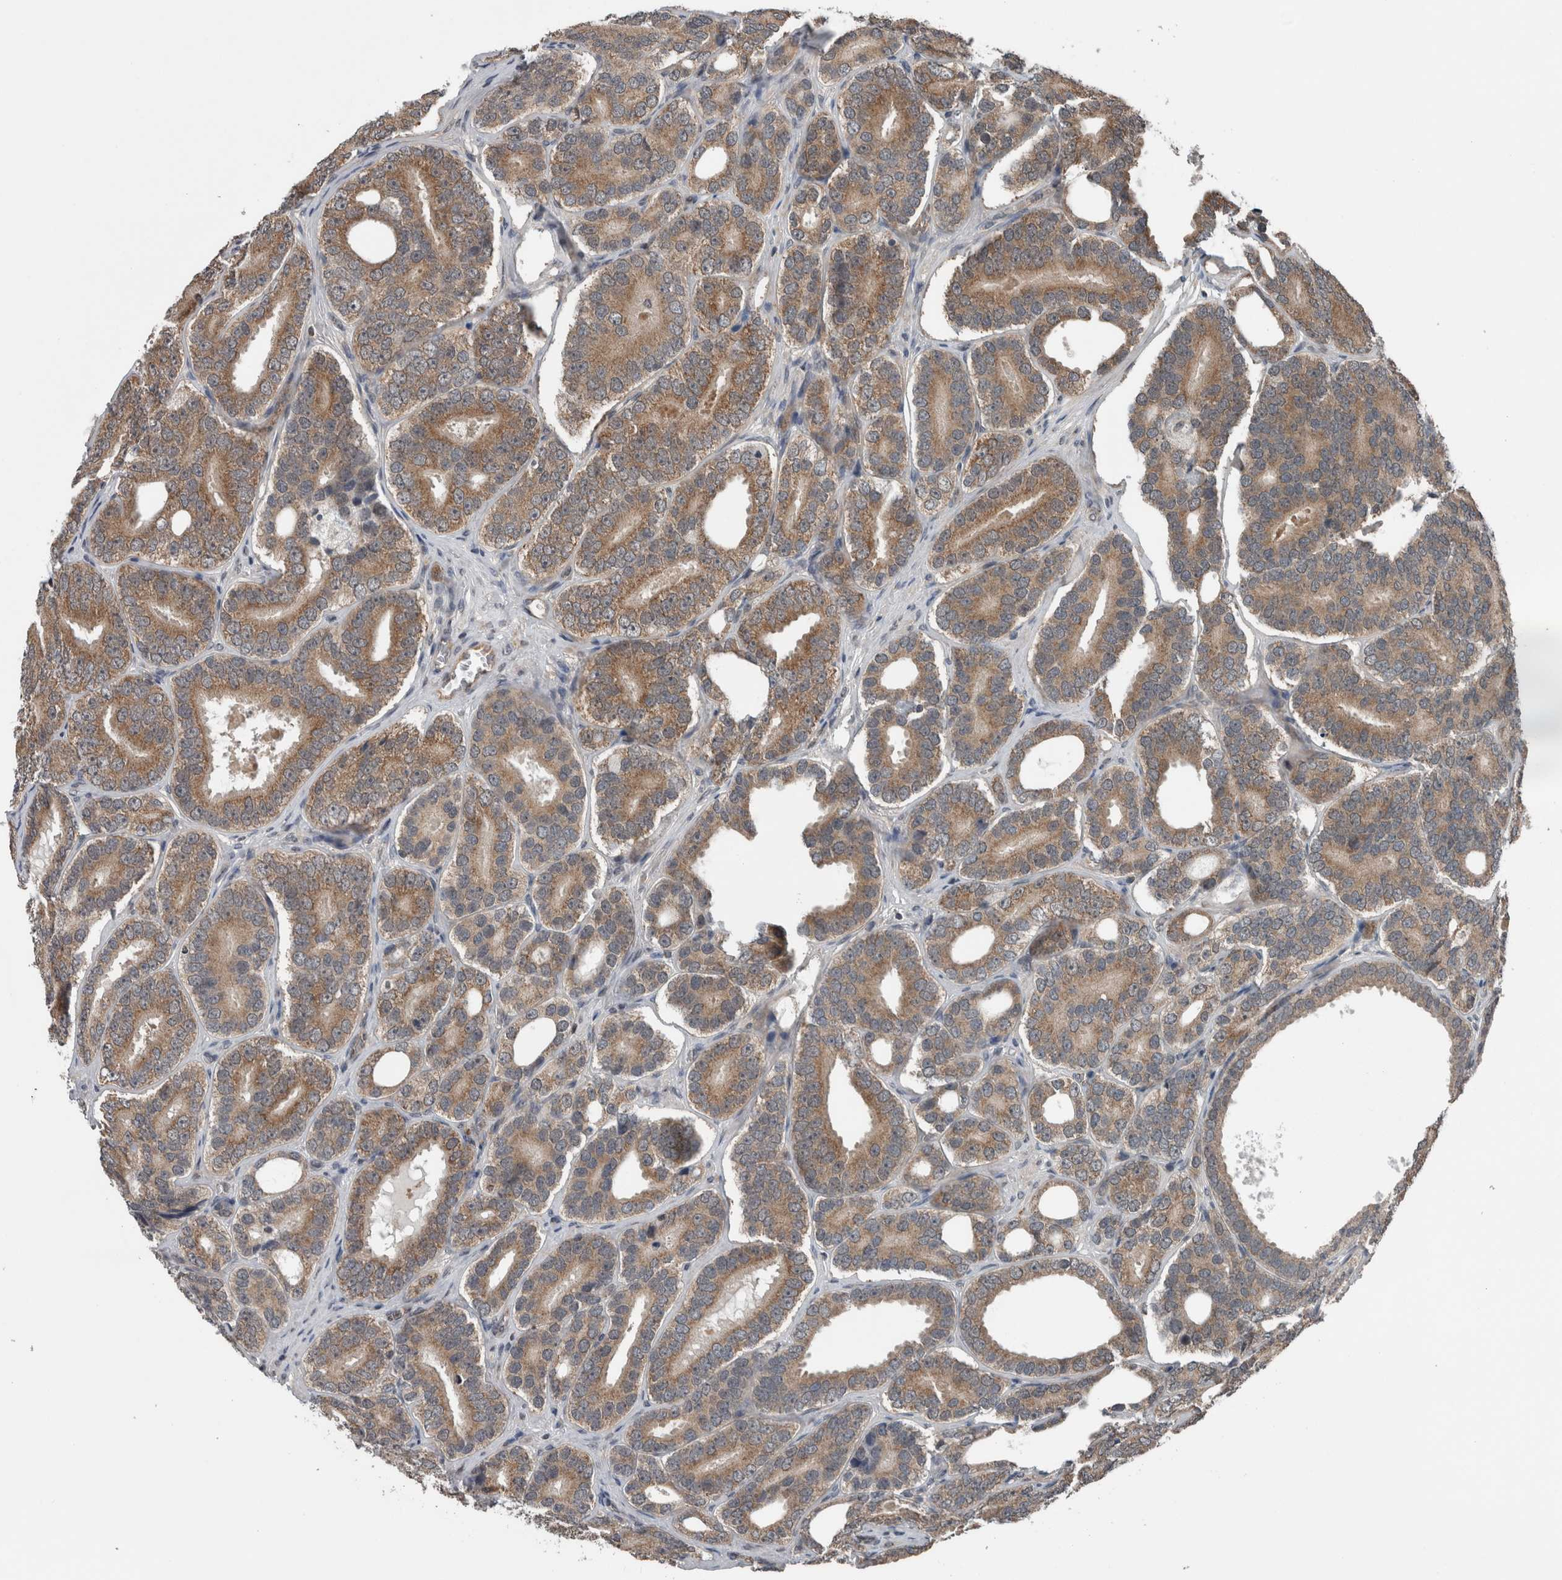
{"staining": {"intensity": "moderate", "quantity": ">75%", "location": "cytoplasmic/membranous"}, "tissue": "prostate cancer", "cell_type": "Tumor cells", "image_type": "cancer", "snomed": [{"axis": "morphology", "description": "Adenocarcinoma, High grade"}, {"axis": "topography", "description": "Prostate"}], "caption": "High-magnification brightfield microscopy of adenocarcinoma (high-grade) (prostate) stained with DAB (brown) and counterstained with hematoxylin (blue). tumor cells exhibit moderate cytoplasmic/membranous staining is present in about>75% of cells.", "gene": "ENY2", "patient": {"sex": "male", "age": 56}}